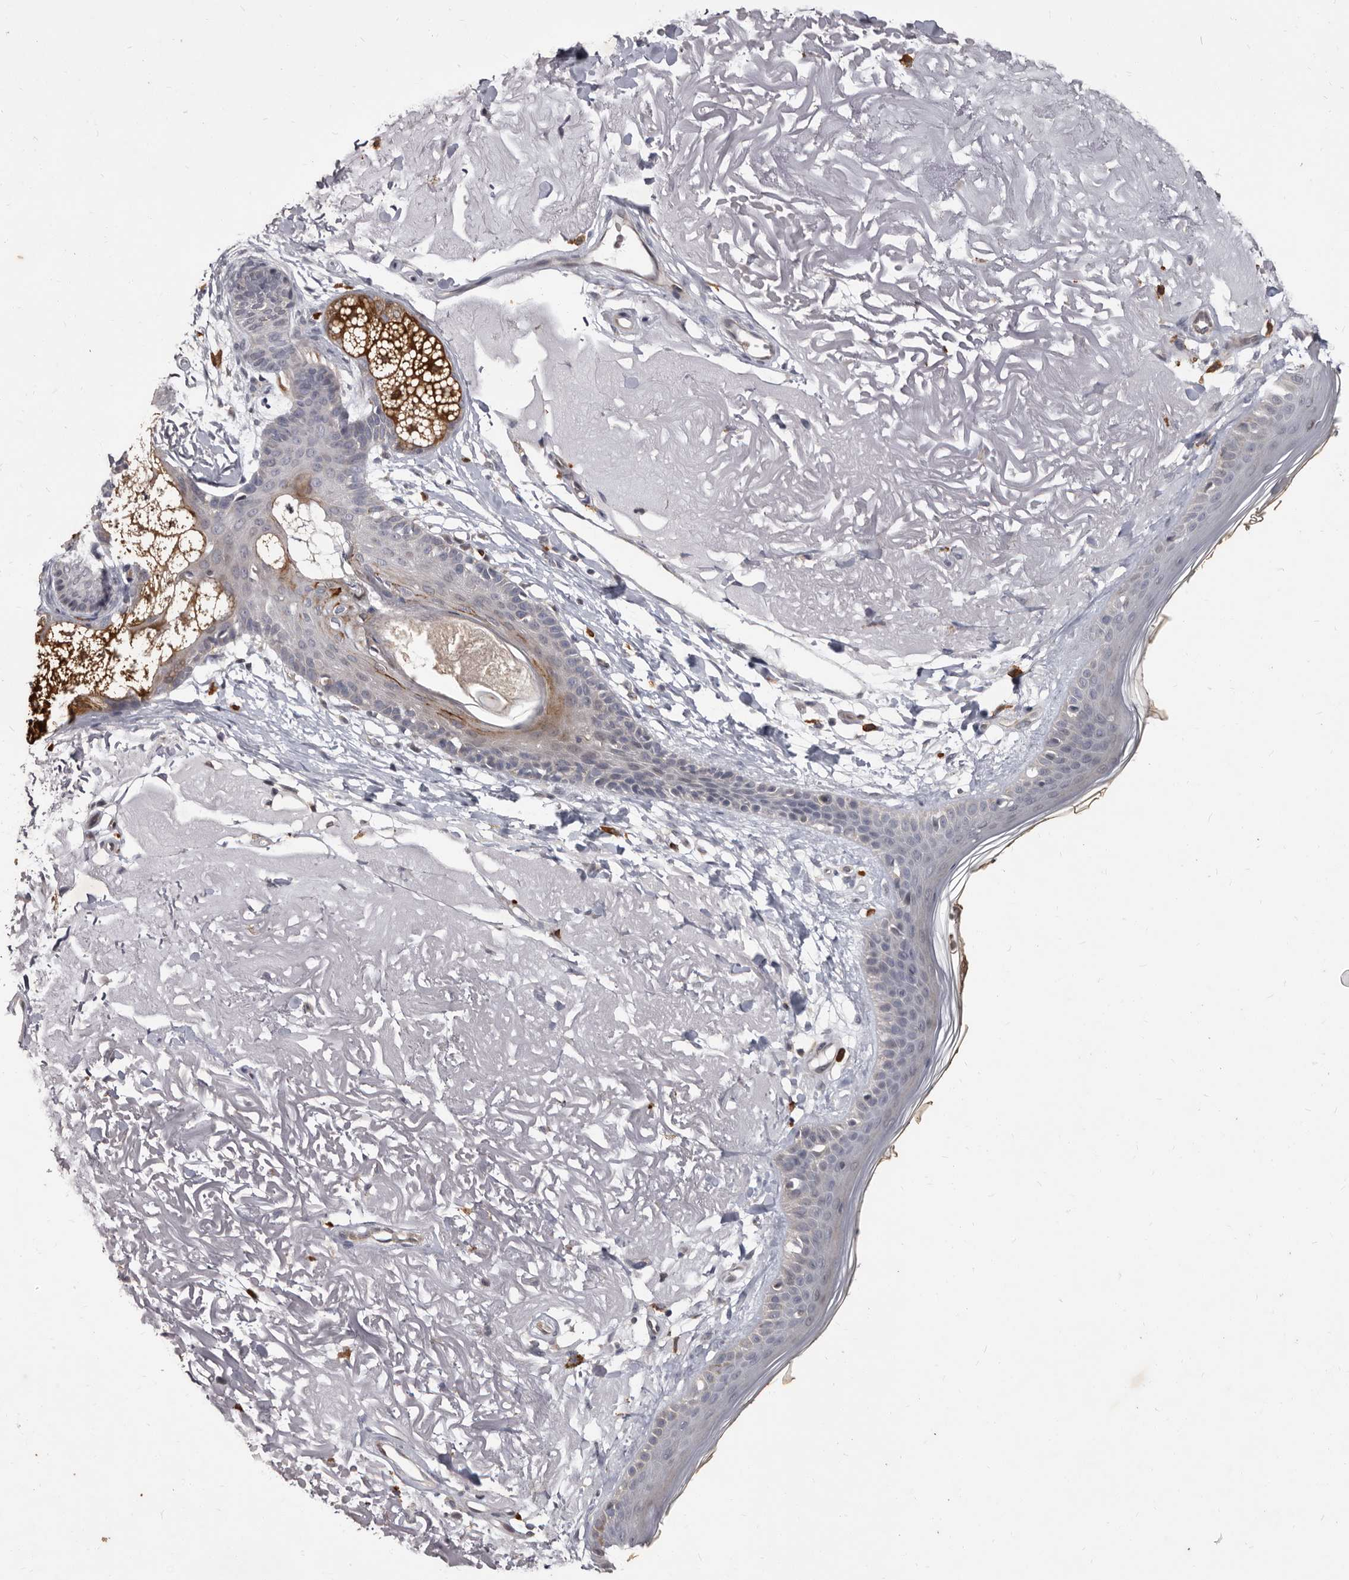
{"staining": {"intensity": "negative", "quantity": "none", "location": "none"}, "tissue": "skin", "cell_type": "Fibroblasts", "image_type": "normal", "snomed": [{"axis": "morphology", "description": "Normal tissue, NOS"}, {"axis": "topography", "description": "Skin"}, {"axis": "topography", "description": "Skeletal muscle"}], "caption": "High power microscopy photomicrograph of an immunohistochemistry (IHC) histopathology image of unremarkable skin, revealing no significant staining in fibroblasts. The staining is performed using DAB brown chromogen with nuclei counter-stained in using hematoxylin.", "gene": "ACLY", "patient": {"sex": "male", "age": 83}}